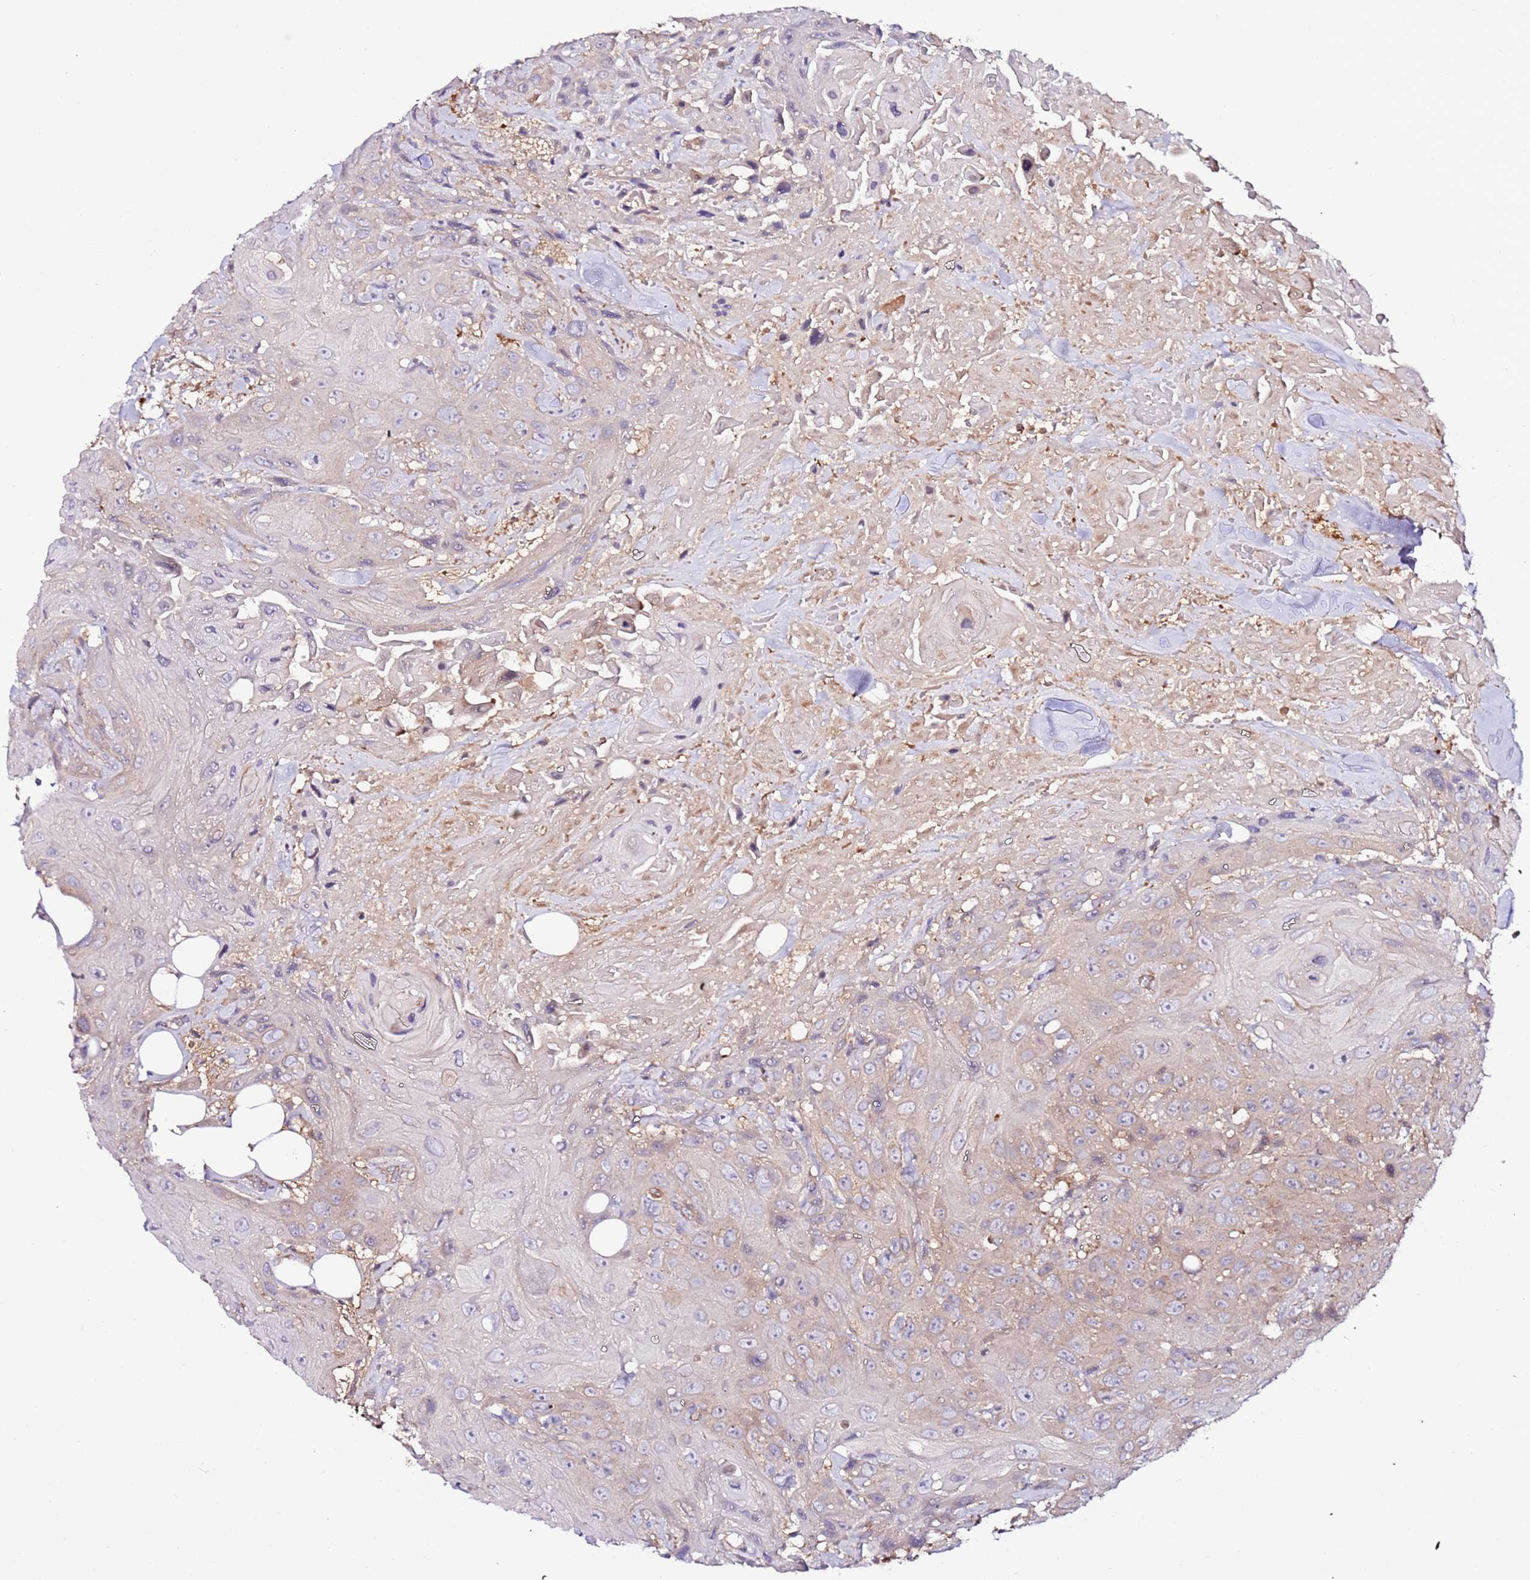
{"staining": {"intensity": "weak", "quantity": "<25%", "location": "cytoplasmic/membranous"}, "tissue": "head and neck cancer", "cell_type": "Tumor cells", "image_type": "cancer", "snomed": [{"axis": "morphology", "description": "Squamous cell carcinoma, NOS"}, {"axis": "topography", "description": "Head-Neck"}], "caption": "Squamous cell carcinoma (head and neck) stained for a protein using immunohistochemistry (IHC) reveals no staining tumor cells.", "gene": "FLVCR1", "patient": {"sex": "male", "age": 81}}